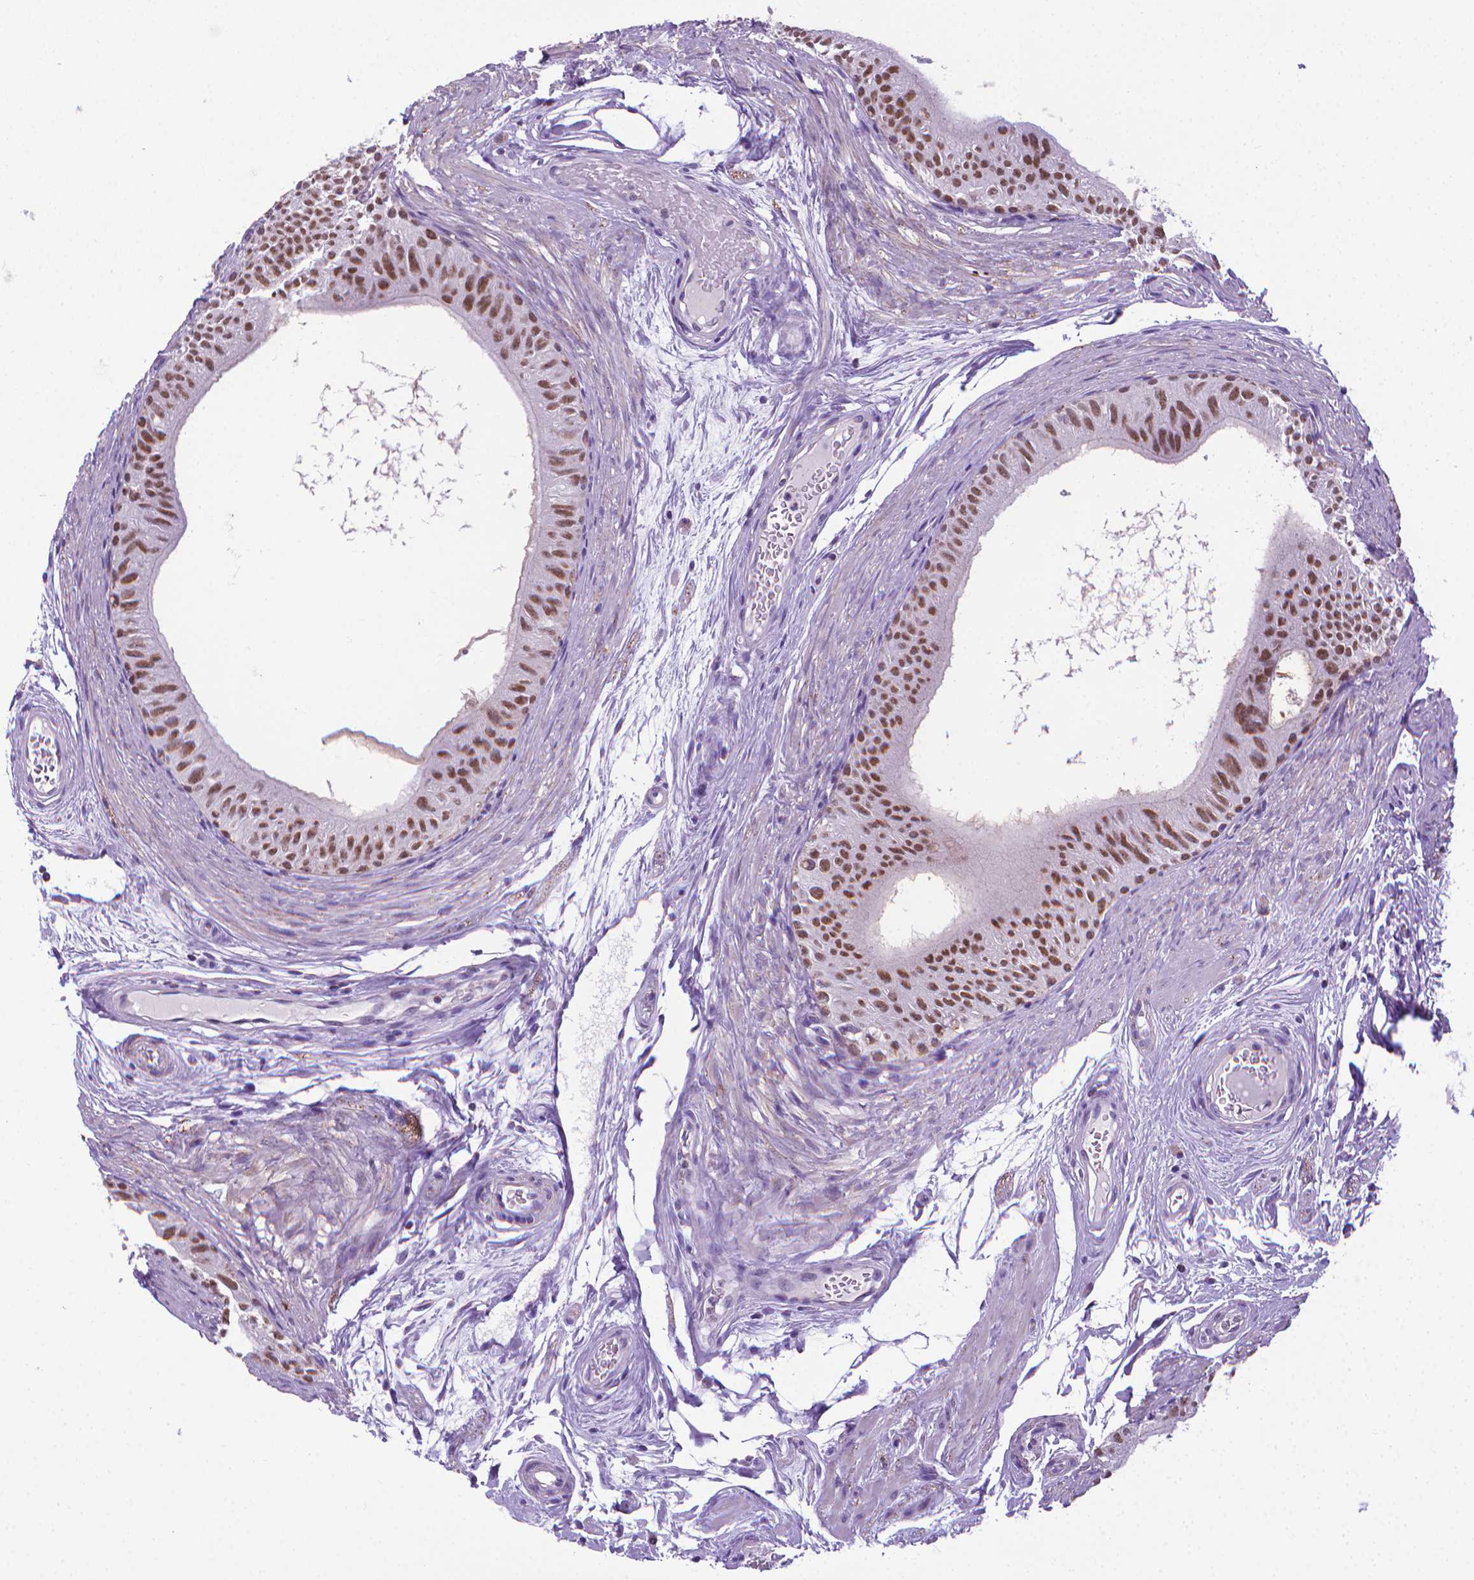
{"staining": {"intensity": "moderate", "quantity": ">75%", "location": "nuclear"}, "tissue": "epididymis", "cell_type": "Glandular cells", "image_type": "normal", "snomed": [{"axis": "morphology", "description": "Normal tissue, NOS"}, {"axis": "topography", "description": "Epididymis"}], "caption": "The image exhibits a brown stain indicating the presence of a protein in the nuclear of glandular cells in epididymis.", "gene": "POU3F3", "patient": {"sex": "male", "age": 36}}